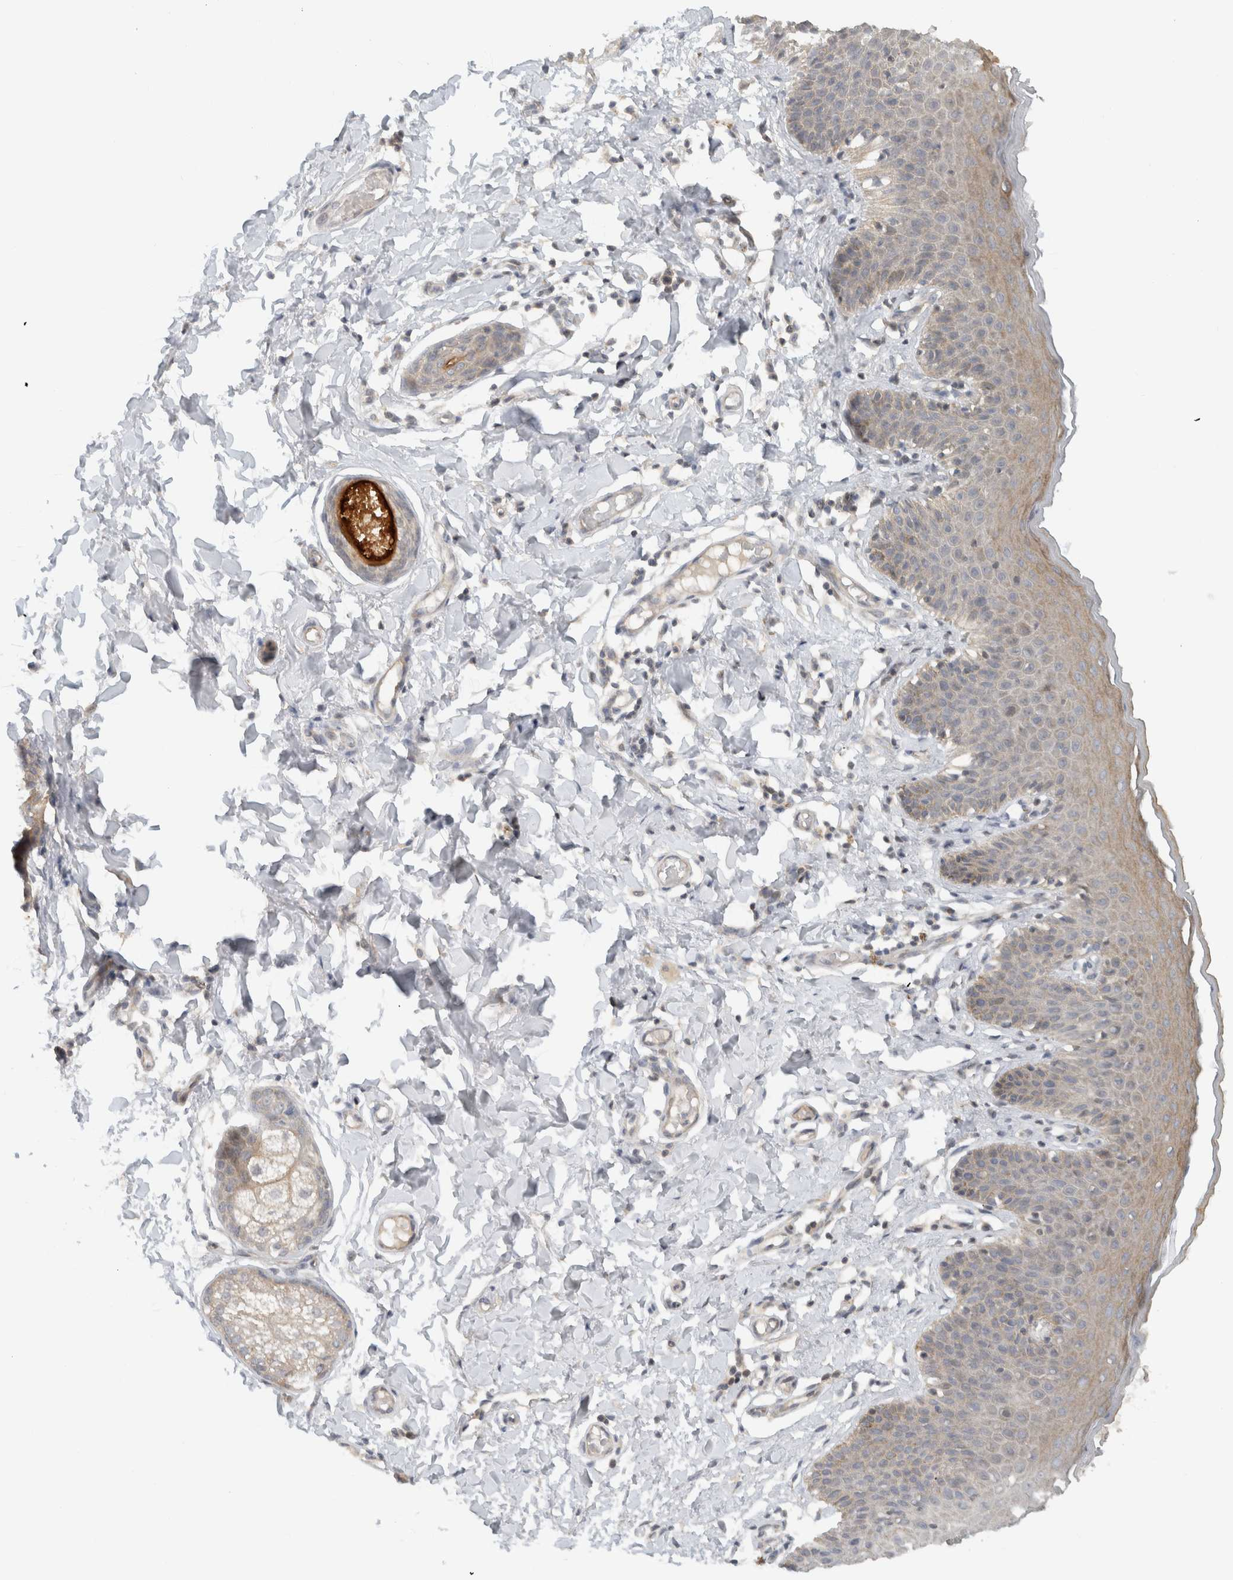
{"staining": {"intensity": "moderate", "quantity": "25%-75%", "location": "cytoplasmic/membranous"}, "tissue": "skin", "cell_type": "Epidermal cells", "image_type": "normal", "snomed": [{"axis": "morphology", "description": "Normal tissue, NOS"}, {"axis": "topography", "description": "Vulva"}], "caption": "Immunohistochemistry (IHC) (DAB (3,3'-diaminobenzidine)) staining of benign human skin shows moderate cytoplasmic/membranous protein positivity in approximately 25%-75% of epidermal cells.", "gene": "ERCC6L2", "patient": {"sex": "female", "age": 66}}